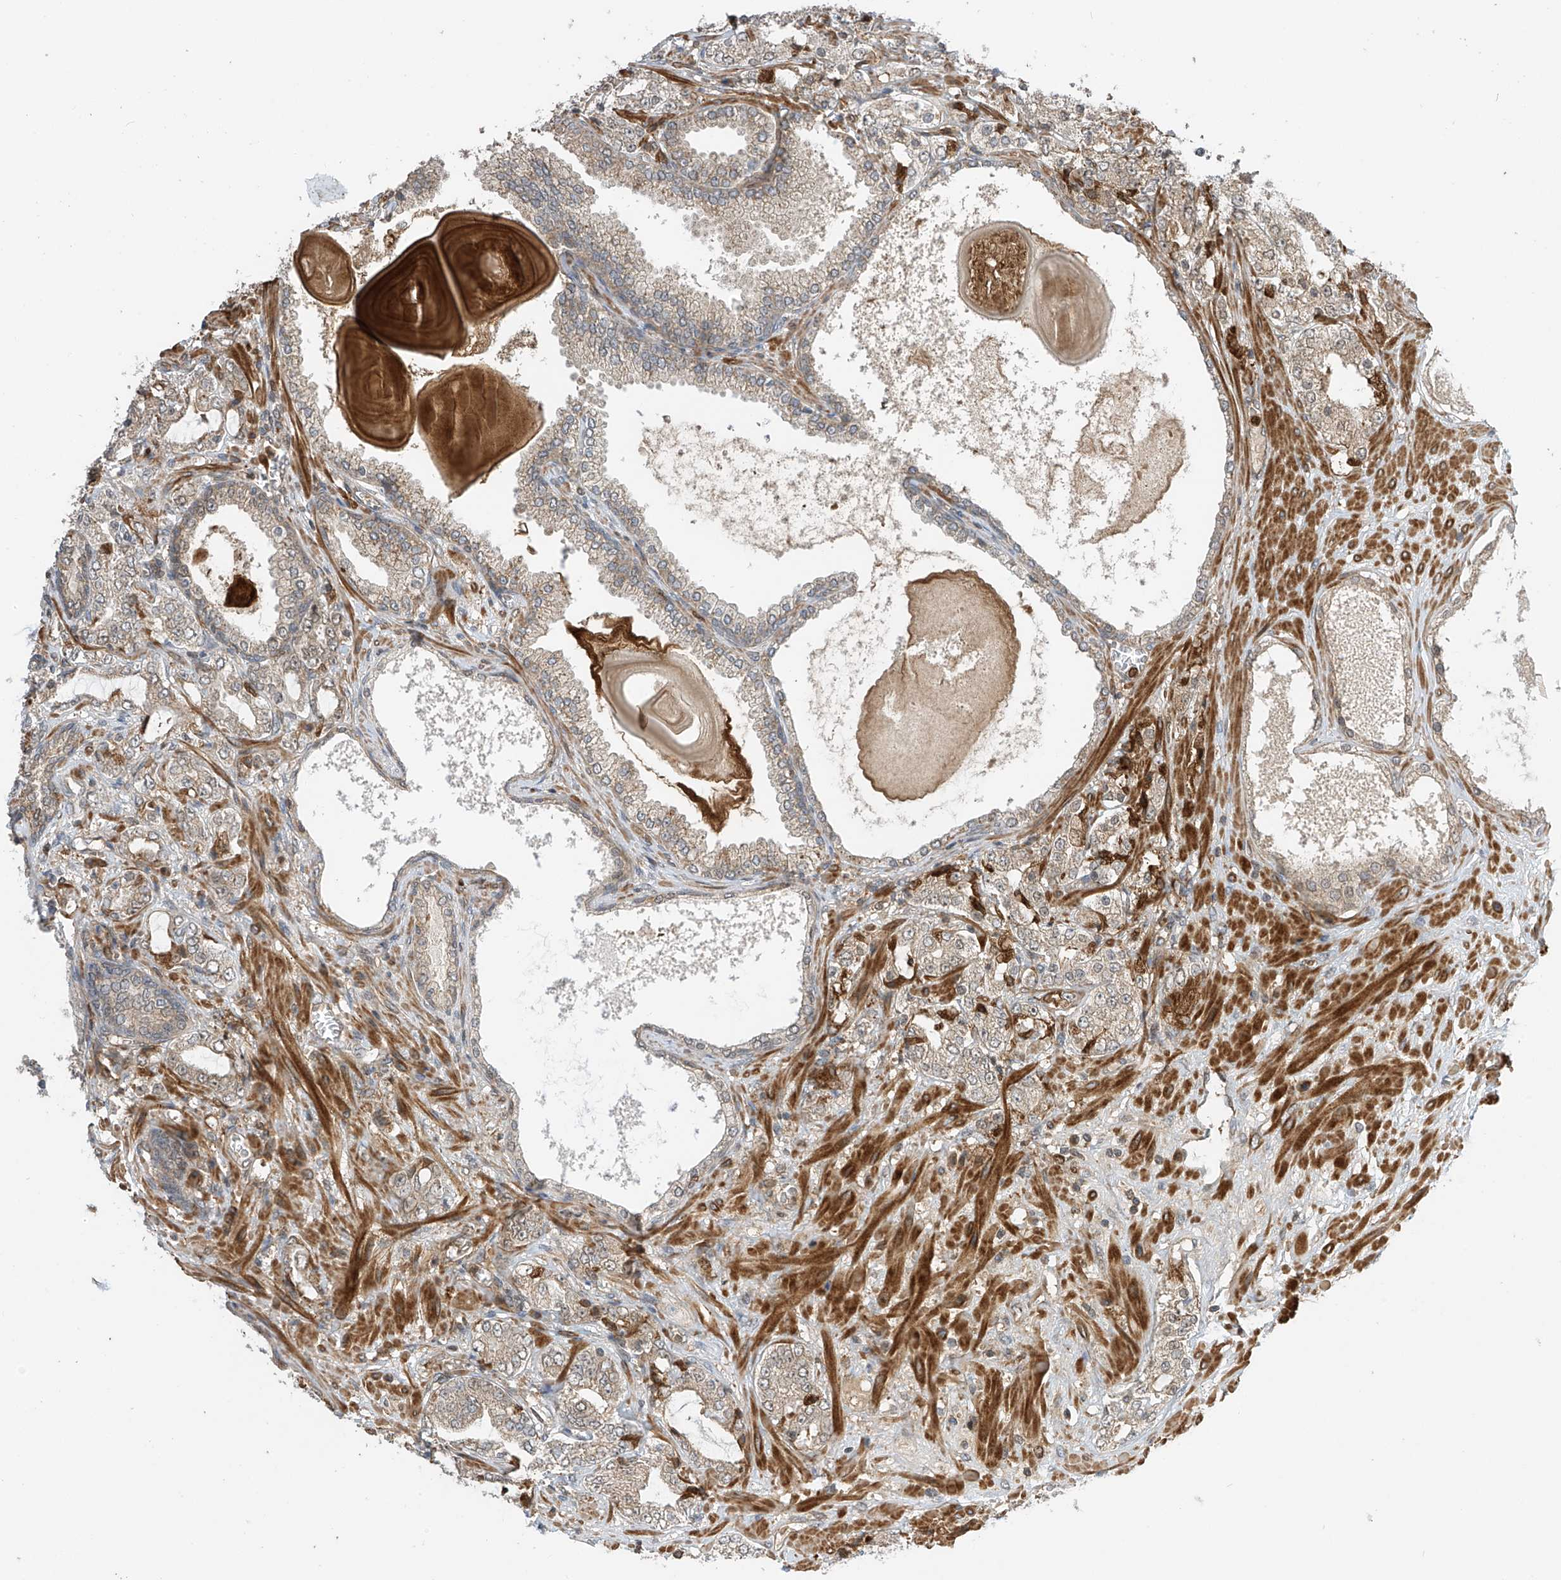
{"staining": {"intensity": "weak", "quantity": "<25%", "location": "cytoplasmic/membranous"}, "tissue": "prostate cancer", "cell_type": "Tumor cells", "image_type": "cancer", "snomed": [{"axis": "morphology", "description": "Adenocarcinoma, High grade"}, {"axis": "topography", "description": "Prostate"}], "caption": "Tumor cells are negative for brown protein staining in prostate cancer. Nuclei are stained in blue.", "gene": "ATAD2B", "patient": {"sex": "male", "age": 64}}